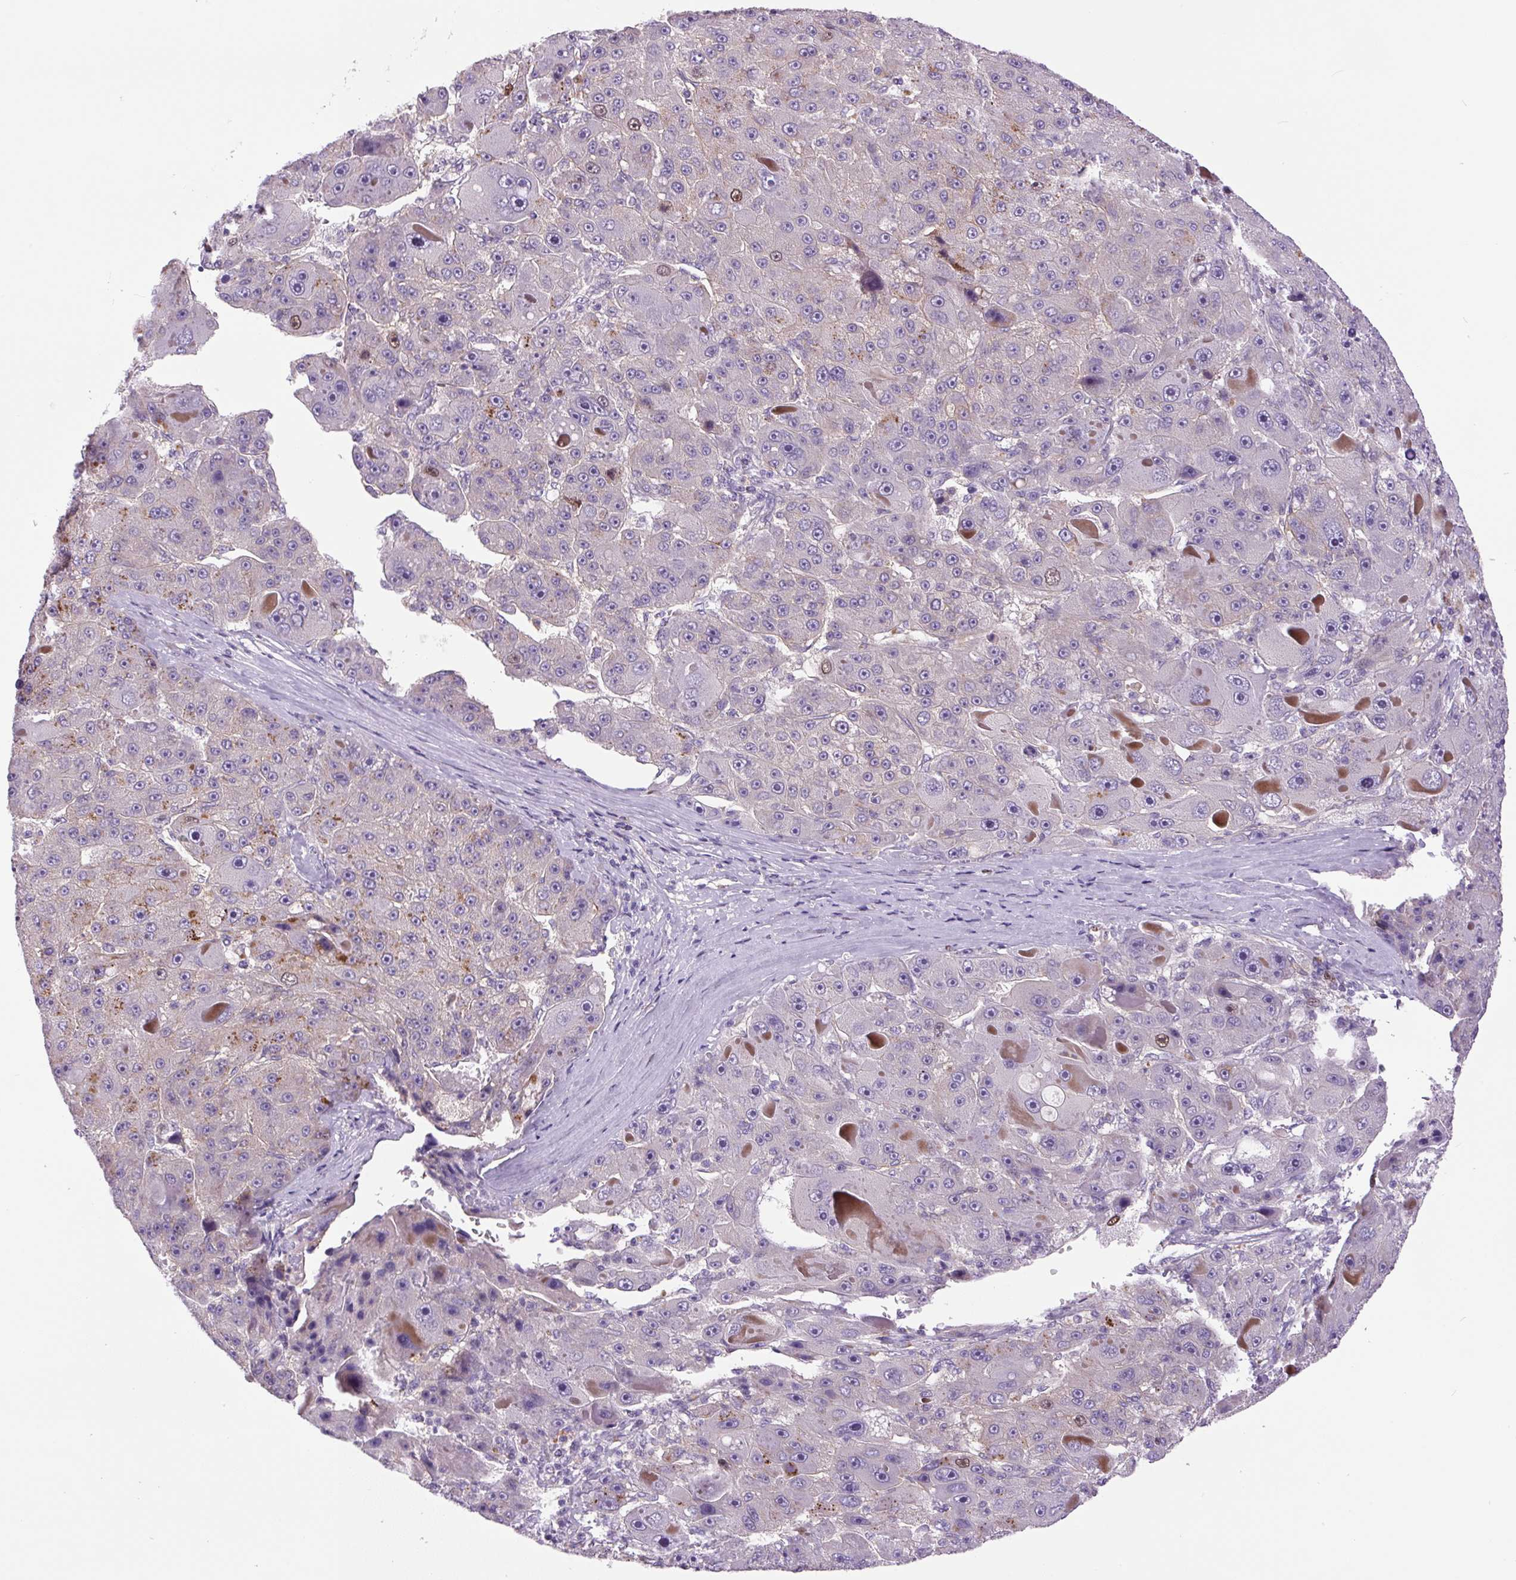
{"staining": {"intensity": "moderate", "quantity": "<25%", "location": "cytoplasmic/membranous,nuclear"}, "tissue": "liver cancer", "cell_type": "Tumor cells", "image_type": "cancer", "snomed": [{"axis": "morphology", "description": "Carcinoma, Hepatocellular, NOS"}, {"axis": "topography", "description": "Liver"}], "caption": "An image showing moderate cytoplasmic/membranous and nuclear expression in about <25% of tumor cells in liver cancer (hepatocellular carcinoma), as visualized by brown immunohistochemical staining.", "gene": "KIFC1", "patient": {"sex": "male", "age": 76}}